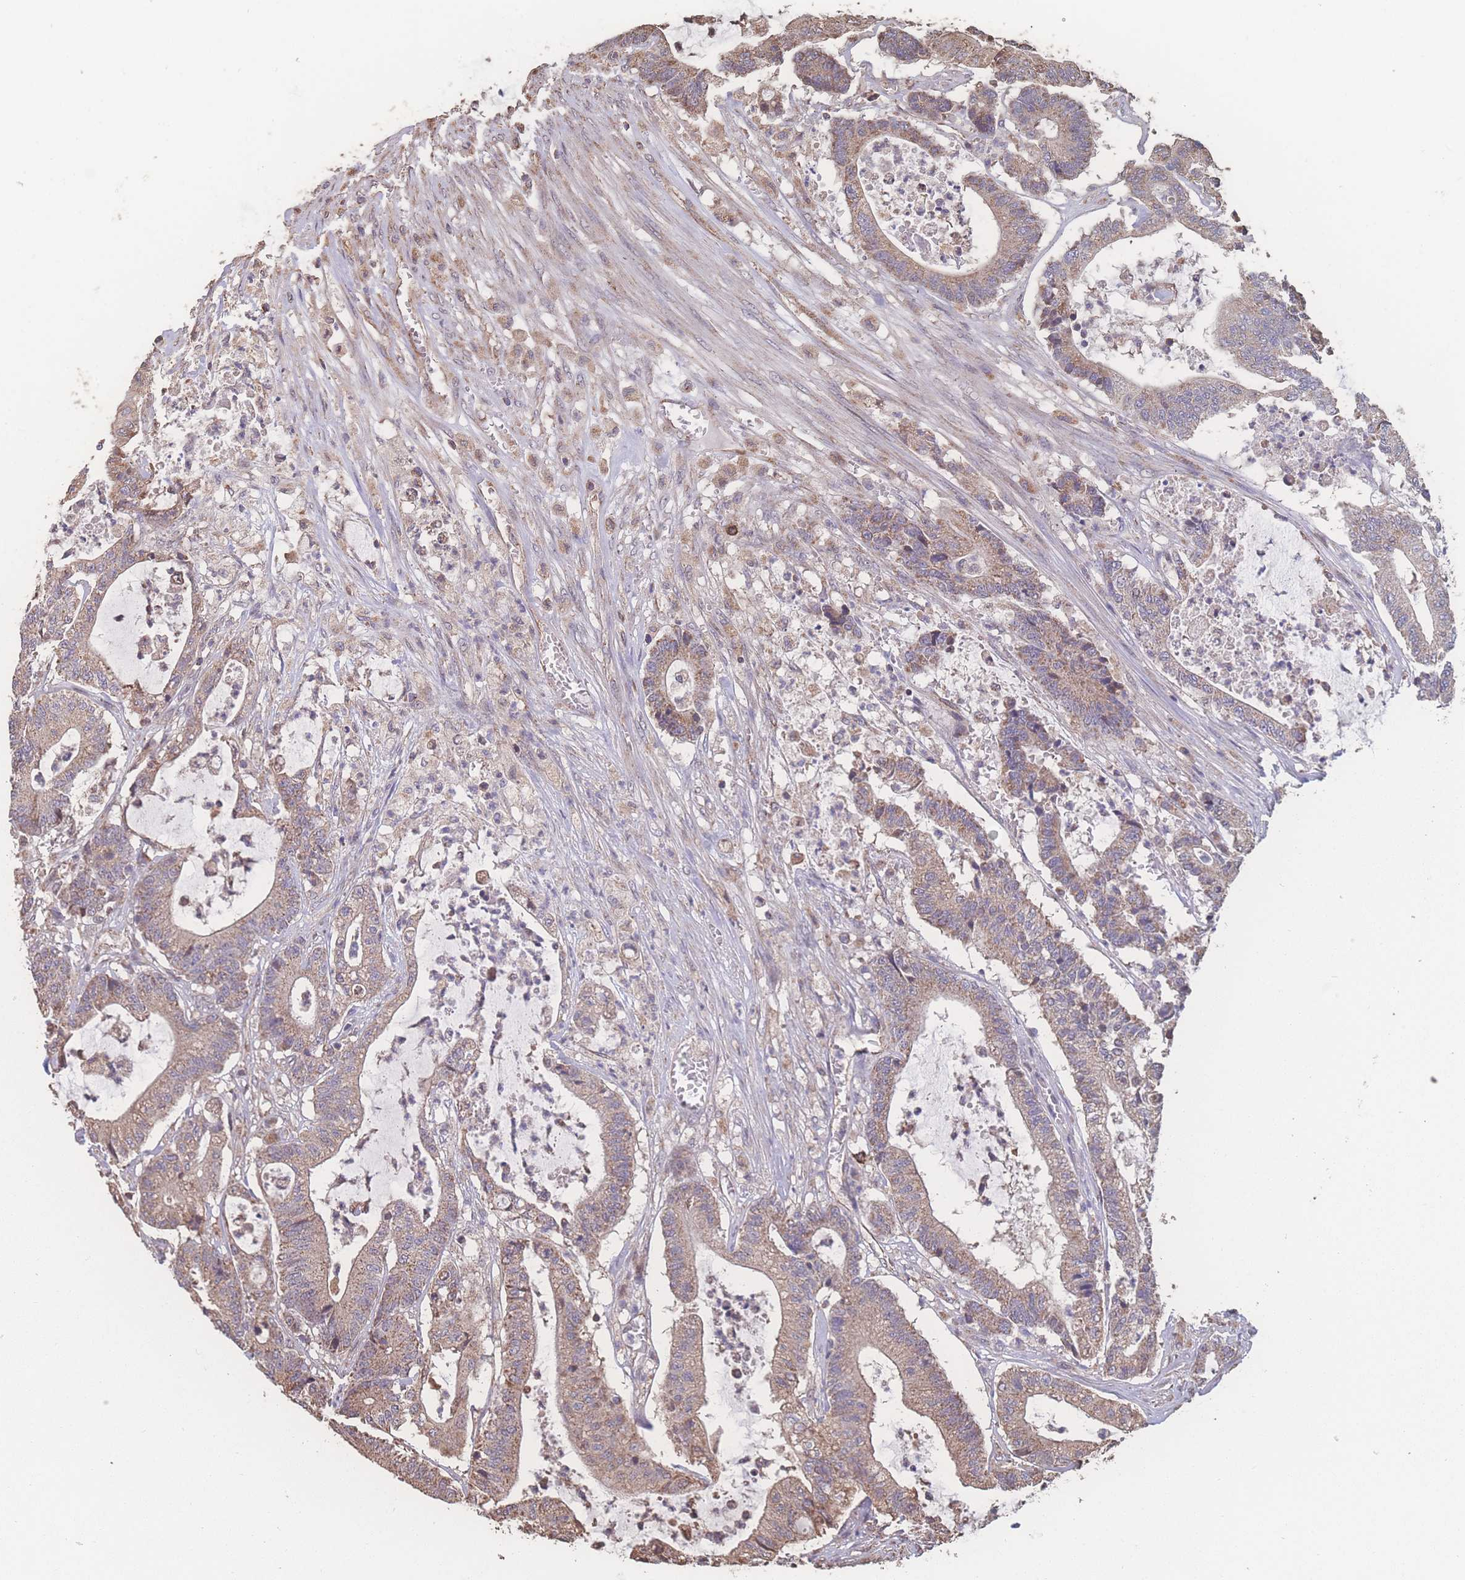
{"staining": {"intensity": "moderate", "quantity": ">75%", "location": "cytoplasmic/membranous"}, "tissue": "colorectal cancer", "cell_type": "Tumor cells", "image_type": "cancer", "snomed": [{"axis": "morphology", "description": "Adenocarcinoma, NOS"}, {"axis": "topography", "description": "Colon"}], "caption": "Human adenocarcinoma (colorectal) stained with a brown dye shows moderate cytoplasmic/membranous positive staining in approximately >75% of tumor cells.", "gene": "SGSM3", "patient": {"sex": "female", "age": 84}}